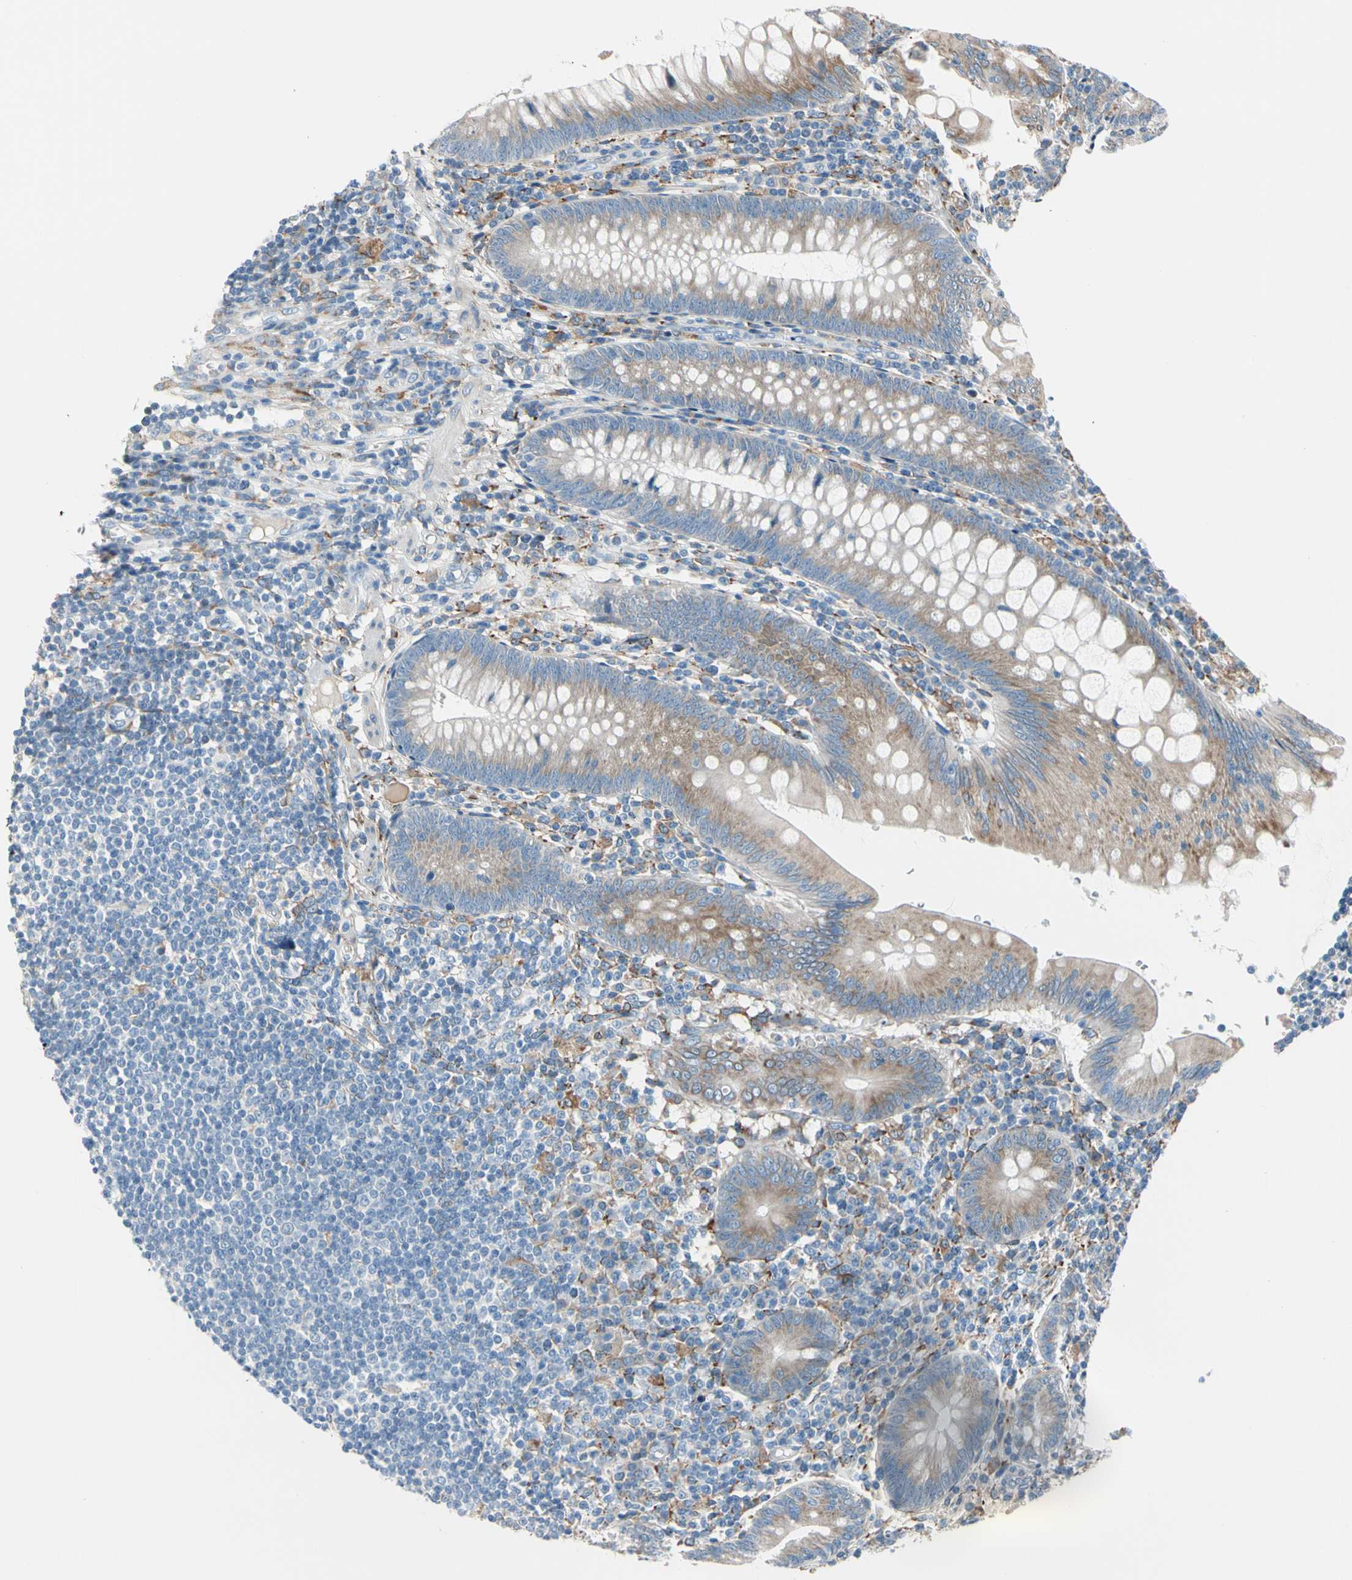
{"staining": {"intensity": "weak", "quantity": ">75%", "location": "cytoplasmic/membranous"}, "tissue": "appendix", "cell_type": "Glandular cells", "image_type": "normal", "snomed": [{"axis": "morphology", "description": "Normal tissue, NOS"}, {"axis": "morphology", "description": "Inflammation, NOS"}, {"axis": "topography", "description": "Appendix"}], "caption": "Immunohistochemistry staining of normal appendix, which displays low levels of weak cytoplasmic/membranous positivity in approximately >75% of glandular cells indicating weak cytoplasmic/membranous protein expression. The staining was performed using DAB (brown) for protein detection and nuclei were counterstained in hematoxylin (blue).", "gene": "LRPAP1", "patient": {"sex": "male", "age": 46}}